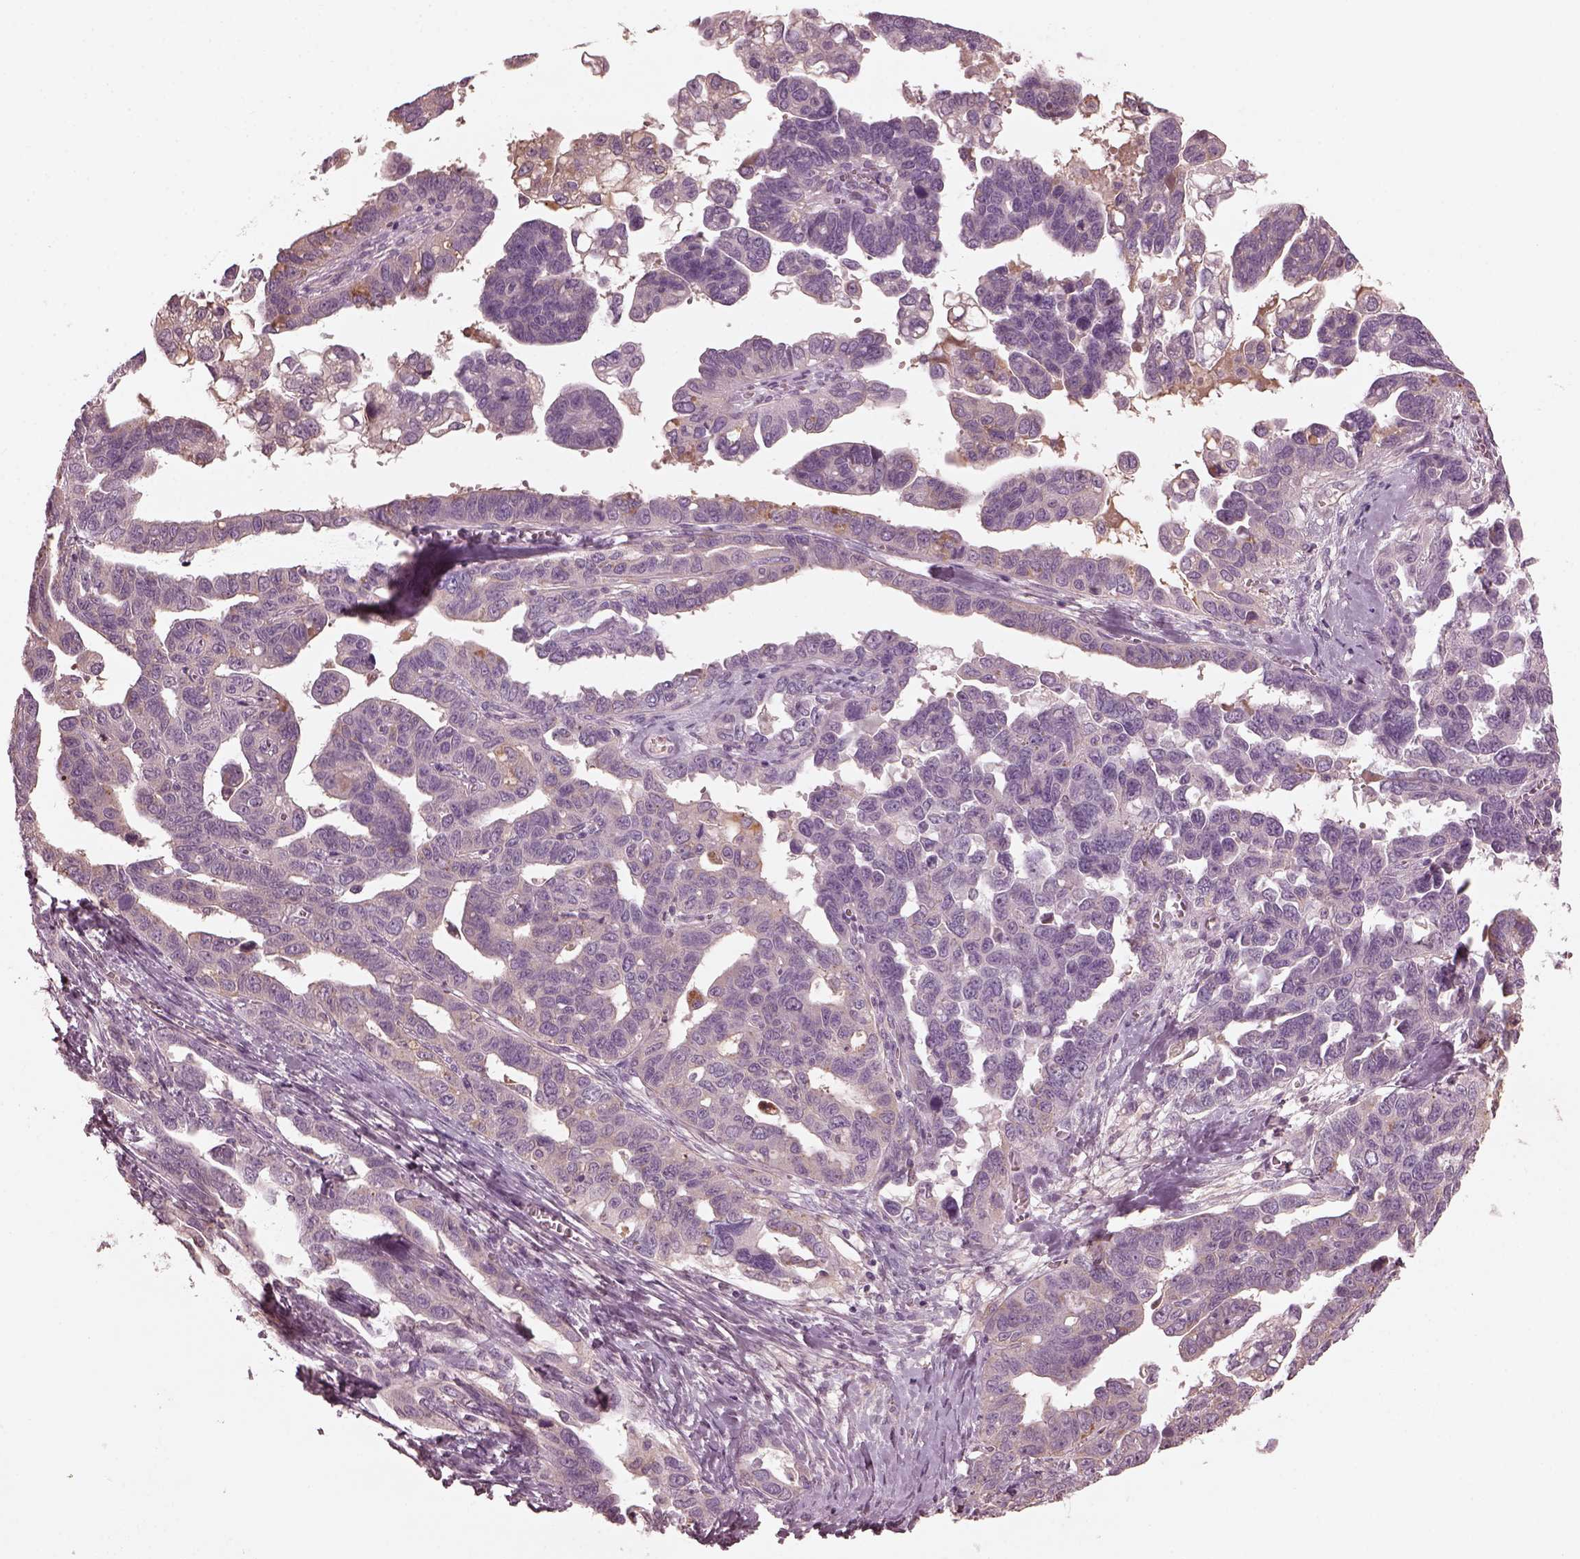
{"staining": {"intensity": "negative", "quantity": "none", "location": "none"}, "tissue": "ovarian cancer", "cell_type": "Tumor cells", "image_type": "cancer", "snomed": [{"axis": "morphology", "description": "Cystadenocarcinoma, serous, NOS"}, {"axis": "topography", "description": "Ovary"}], "caption": "The image displays no staining of tumor cells in ovarian cancer (serous cystadenocarcinoma).", "gene": "VWA5B1", "patient": {"sex": "female", "age": 69}}